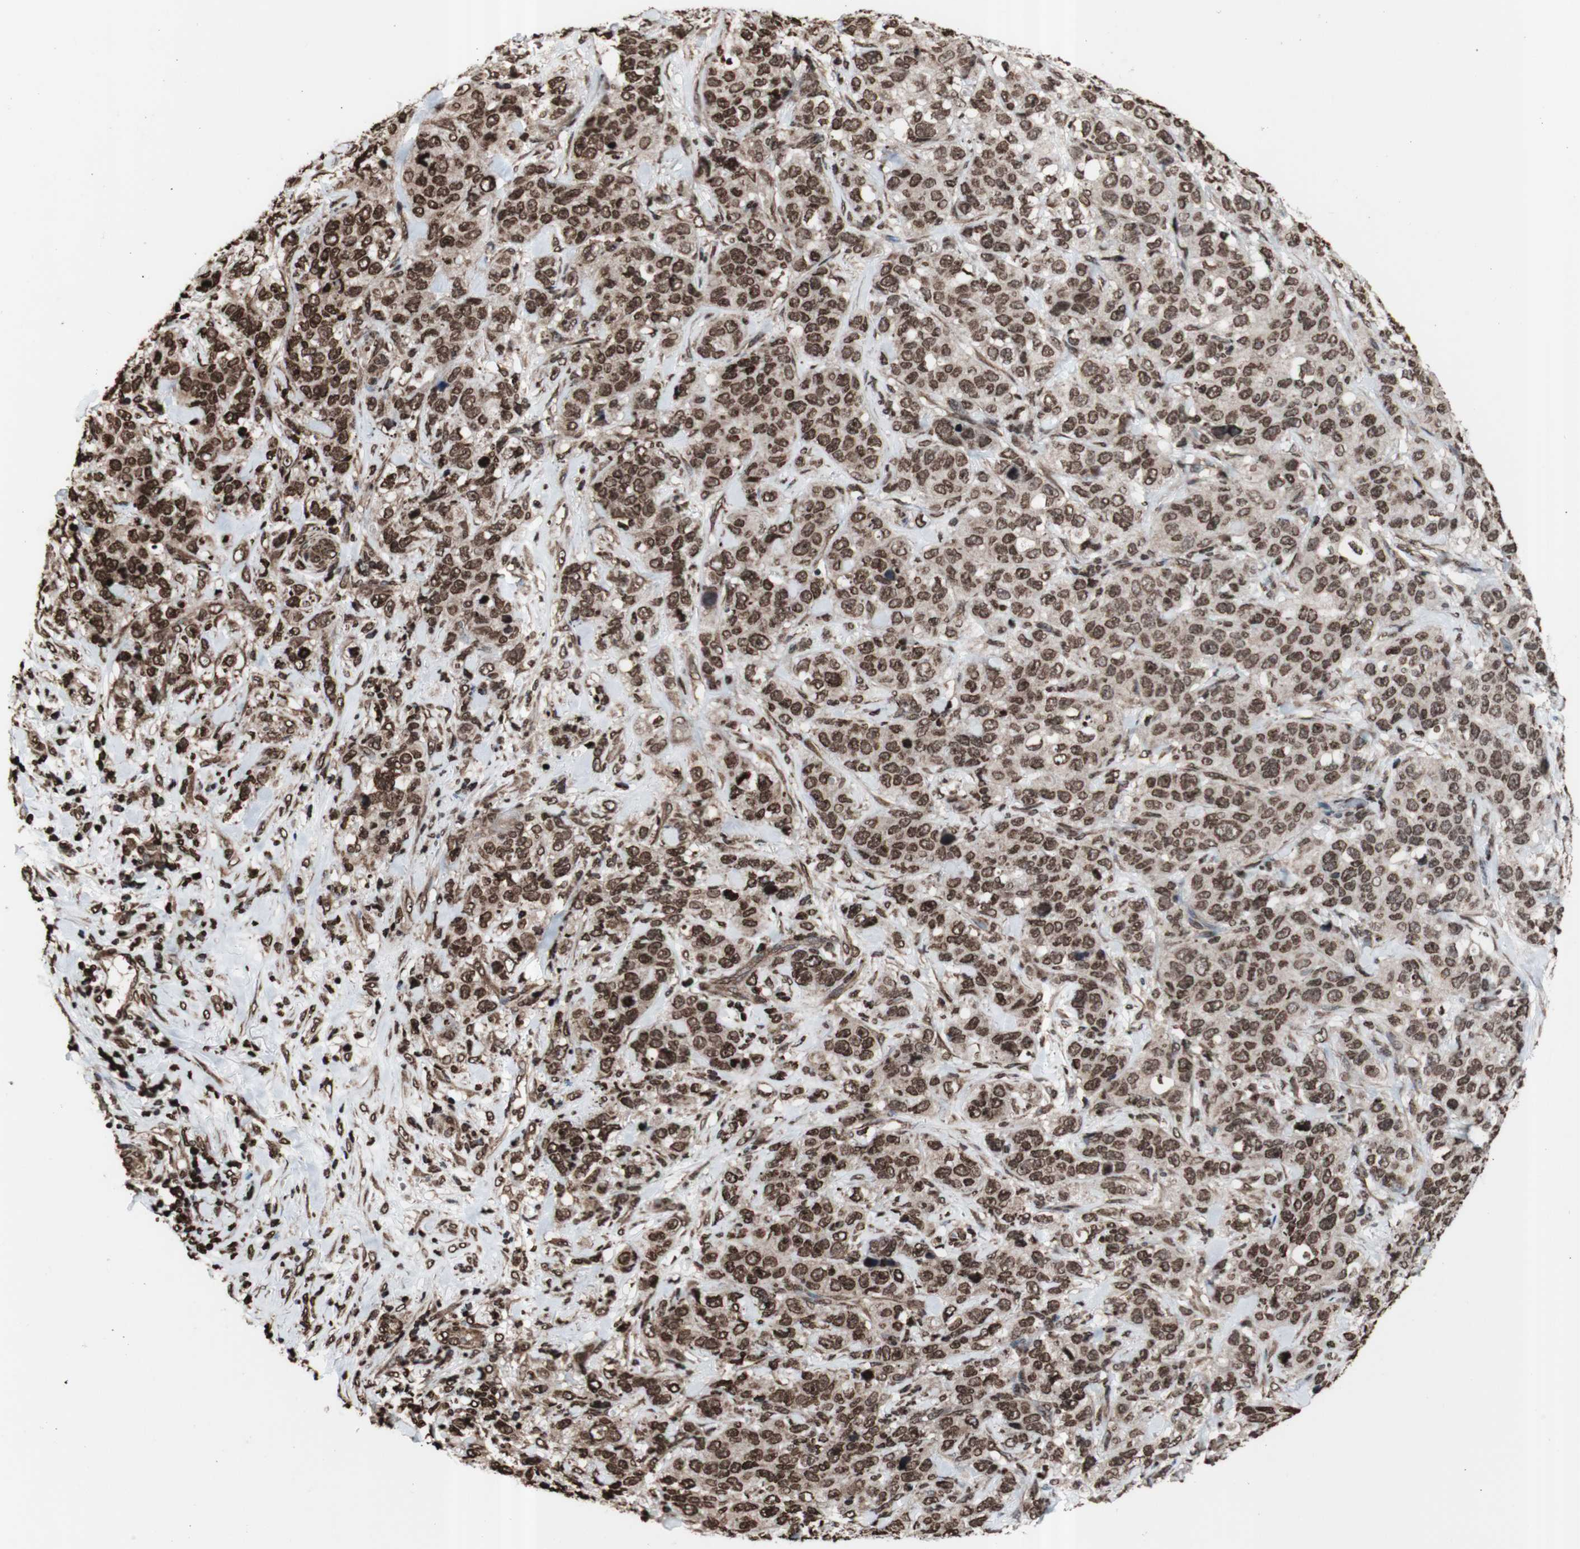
{"staining": {"intensity": "strong", "quantity": ">75%", "location": "nuclear"}, "tissue": "stomach cancer", "cell_type": "Tumor cells", "image_type": "cancer", "snomed": [{"axis": "morphology", "description": "Adenocarcinoma, NOS"}, {"axis": "topography", "description": "Stomach"}], "caption": "Immunohistochemistry (IHC) staining of stomach adenocarcinoma, which exhibits high levels of strong nuclear expression in about >75% of tumor cells indicating strong nuclear protein expression. The staining was performed using DAB (3,3'-diaminobenzidine) (brown) for protein detection and nuclei were counterstained in hematoxylin (blue).", "gene": "SNAI2", "patient": {"sex": "male", "age": 48}}